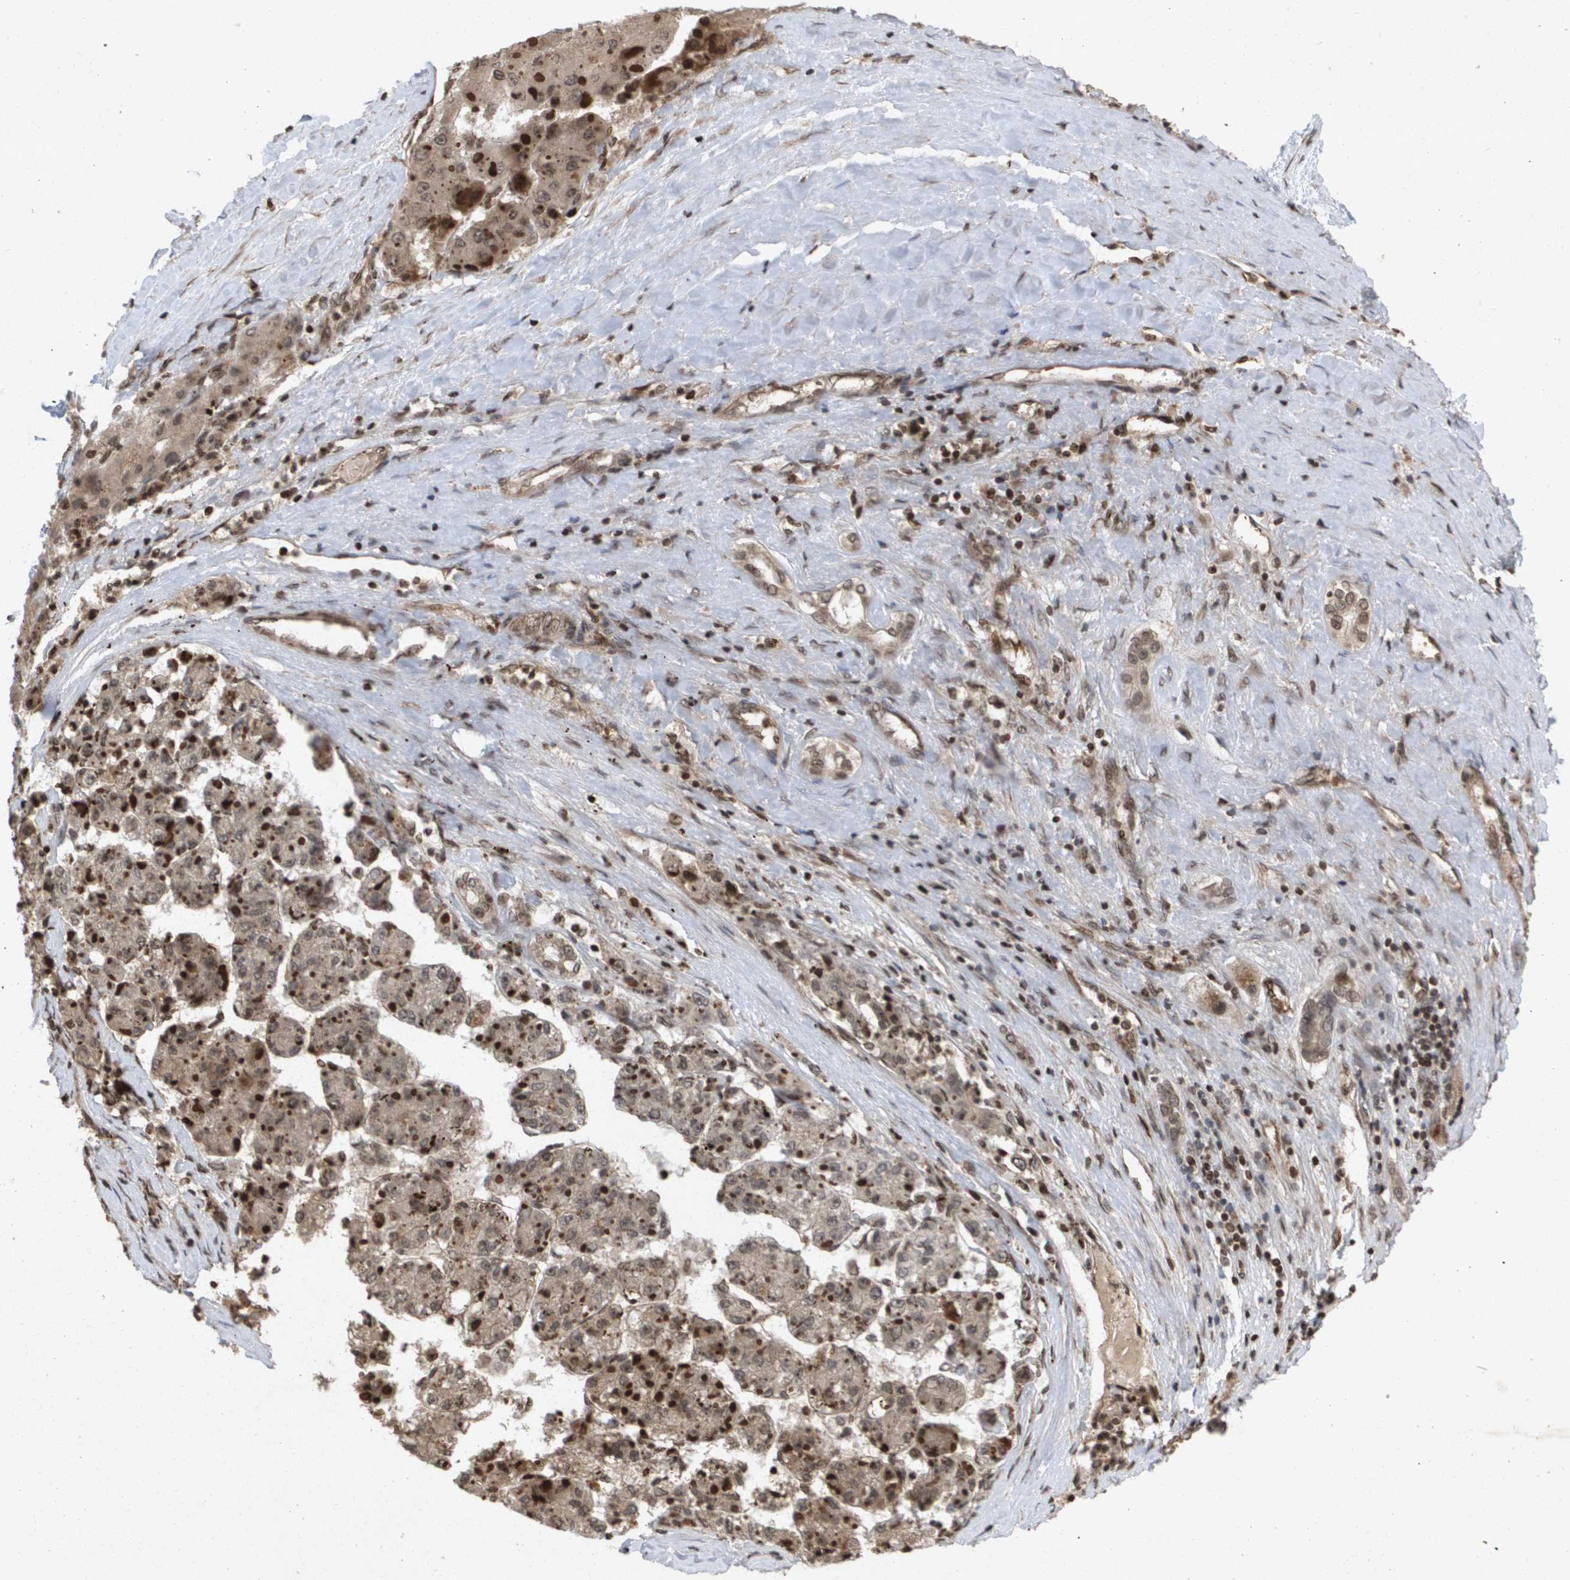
{"staining": {"intensity": "moderate", "quantity": ">75%", "location": "cytoplasmic/membranous"}, "tissue": "liver cancer", "cell_type": "Tumor cells", "image_type": "cancer", "snomed": [{"axis": "morphology", "description": "Carcinoma, Hepatocellular, NOS"}, {"axis": "topography", "description": "Liver"}], "caption": "Immunohistochemical staining of human hepatocellular carcinoma (liver) demonstrates medium levels of moderate cytoplasmic/membranous protein positivity in approximately >75% of tumor cells. The staining is performed using DAB (3,3'-diaminobenzidine) brown chromogen to label protein expression. The nuclei are counter-stained blue using hematoxylin.", "gene": "HSPA6", "patient": {"sex": "female", "age": 73}}